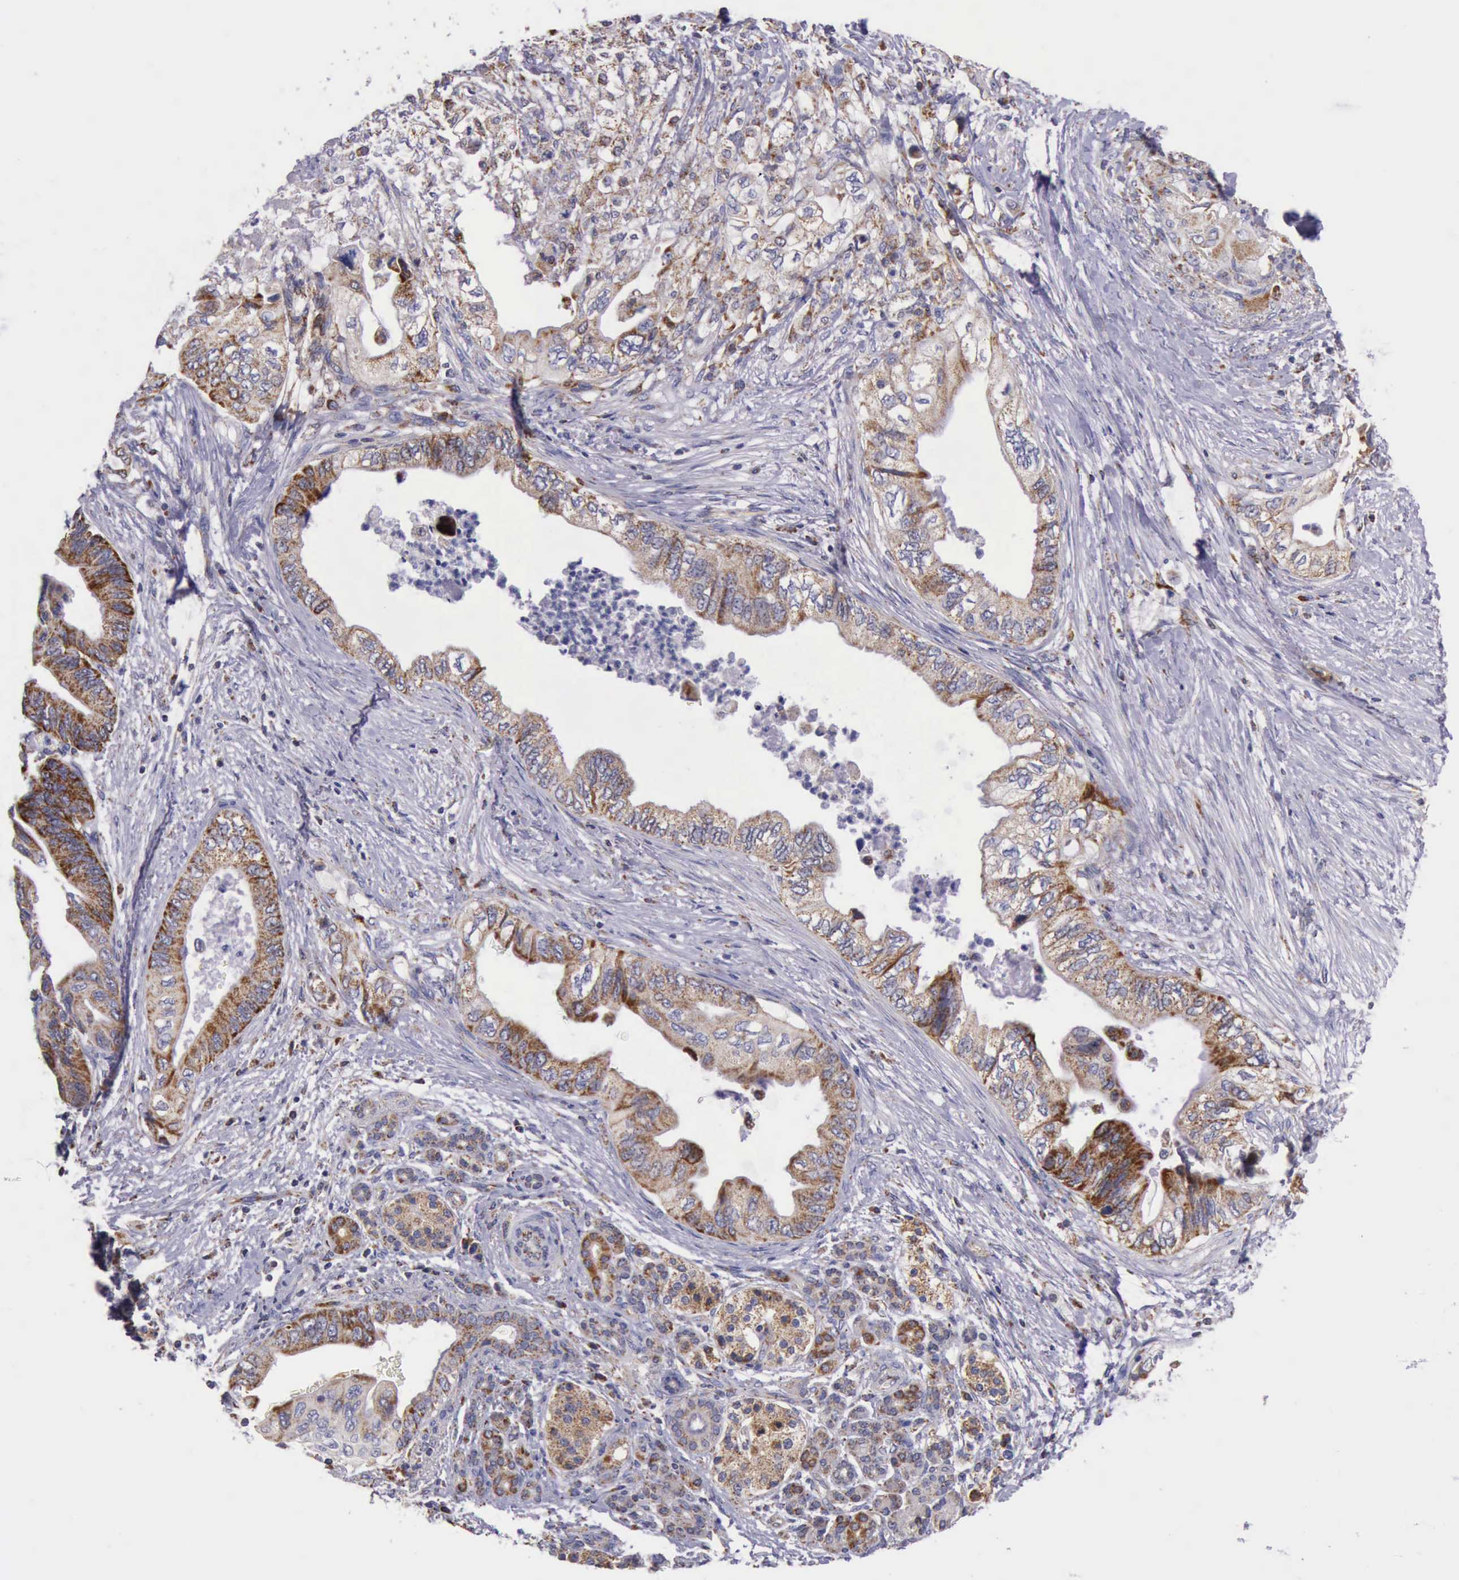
{"staining": {"intensity": "moderate", "quantity": ">75%", "location": "cytoplasmic/membranous"}, "tissue": "pancreatic cancer", "cell_type": "Tumor cells", "image_type": "cancer", "snomed": [{"axis": "morphology", "description": "Adenocarcinoma, NOS"}, {"axis": "topography", "description": "Pancreas"}], "caption": "Pancreatic cancer (adenocarcinoma) tissue shows moderate cytoplasmic/membranous expression in about >75% of tumor cells (DAB (3,3'-diaminobenzidine) = brown stain, brightfield microscopy at high magnification).", "gene": "TXN2", "patient": {"sex": "female", "age": 66}}